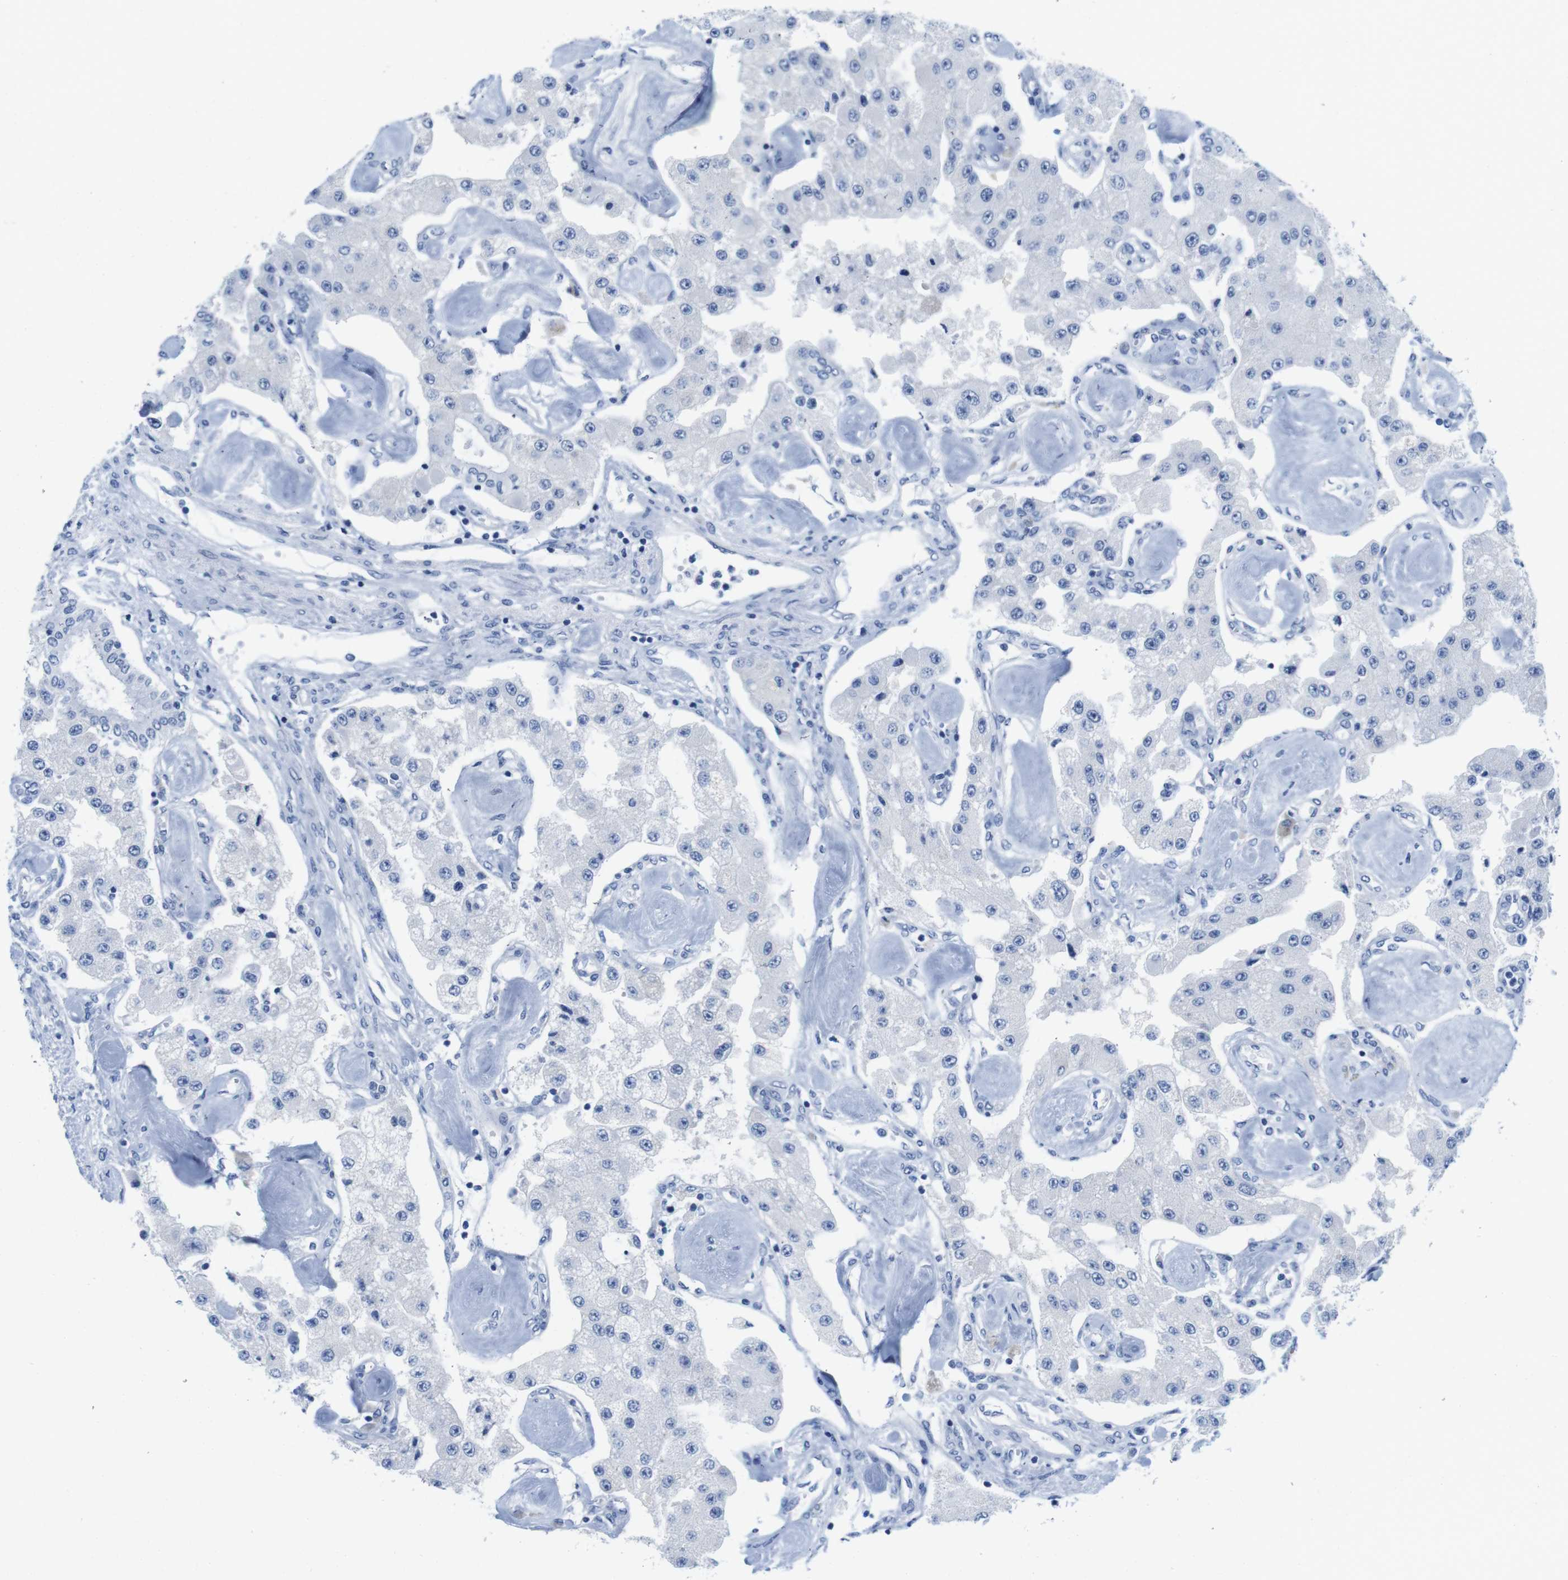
{"staining": {"intensity": "negative", "quantity": "none", "location": "none"}, "tissue": "carcinoid", "cell_type": "Tumor cells", "image_type": "cancer", "snomed": [{"axis": "morphology", "description": "Carcinoid, malignant, NOS"}, {"axis": "topography", "description": "Pancreas"}], "caption": "Image shows no protein staining in tumor cells of carcinoid tissue.", "gene": "MAP6", "patient": {"sex": "male", "age": 41}}